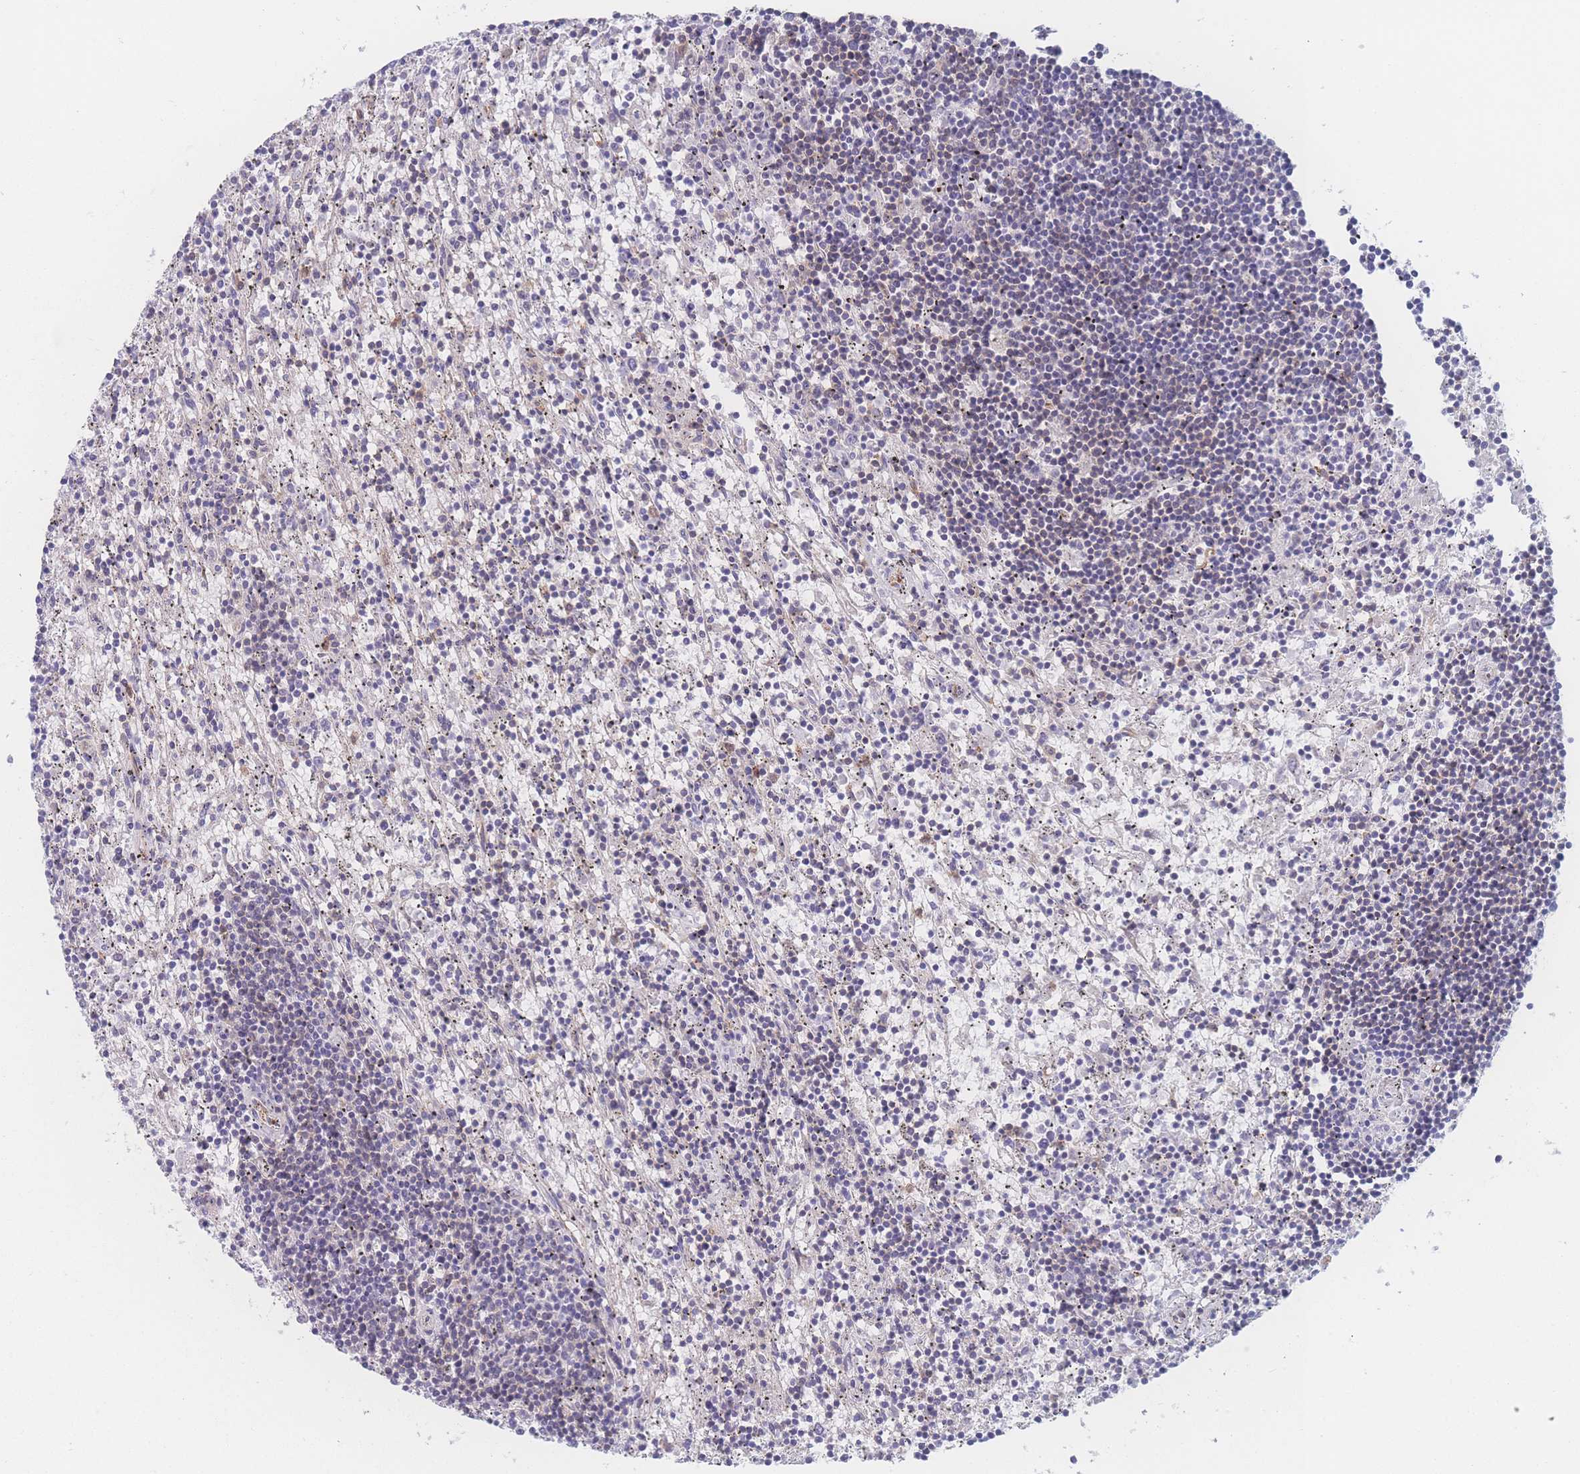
{"staining": {"intensity": "negative", "quantity": "none", "location": "none"}, "tissue": "lymphoma", "cell_type": "Tumor cells", "image_type": "cancer", "snomed": [{"axis": "morphology", "description": "Malignant lymphoma, non-Hodgkin's type, Low grade"}, {"axis": "topography", "description": "Spleen"}], "caption": "Lymphoma stained for a protein using immunohistochemistry displays no positivity tumor cells.", "gene": "CFAP97", "patient": {"sex": "male", "age": 76}}